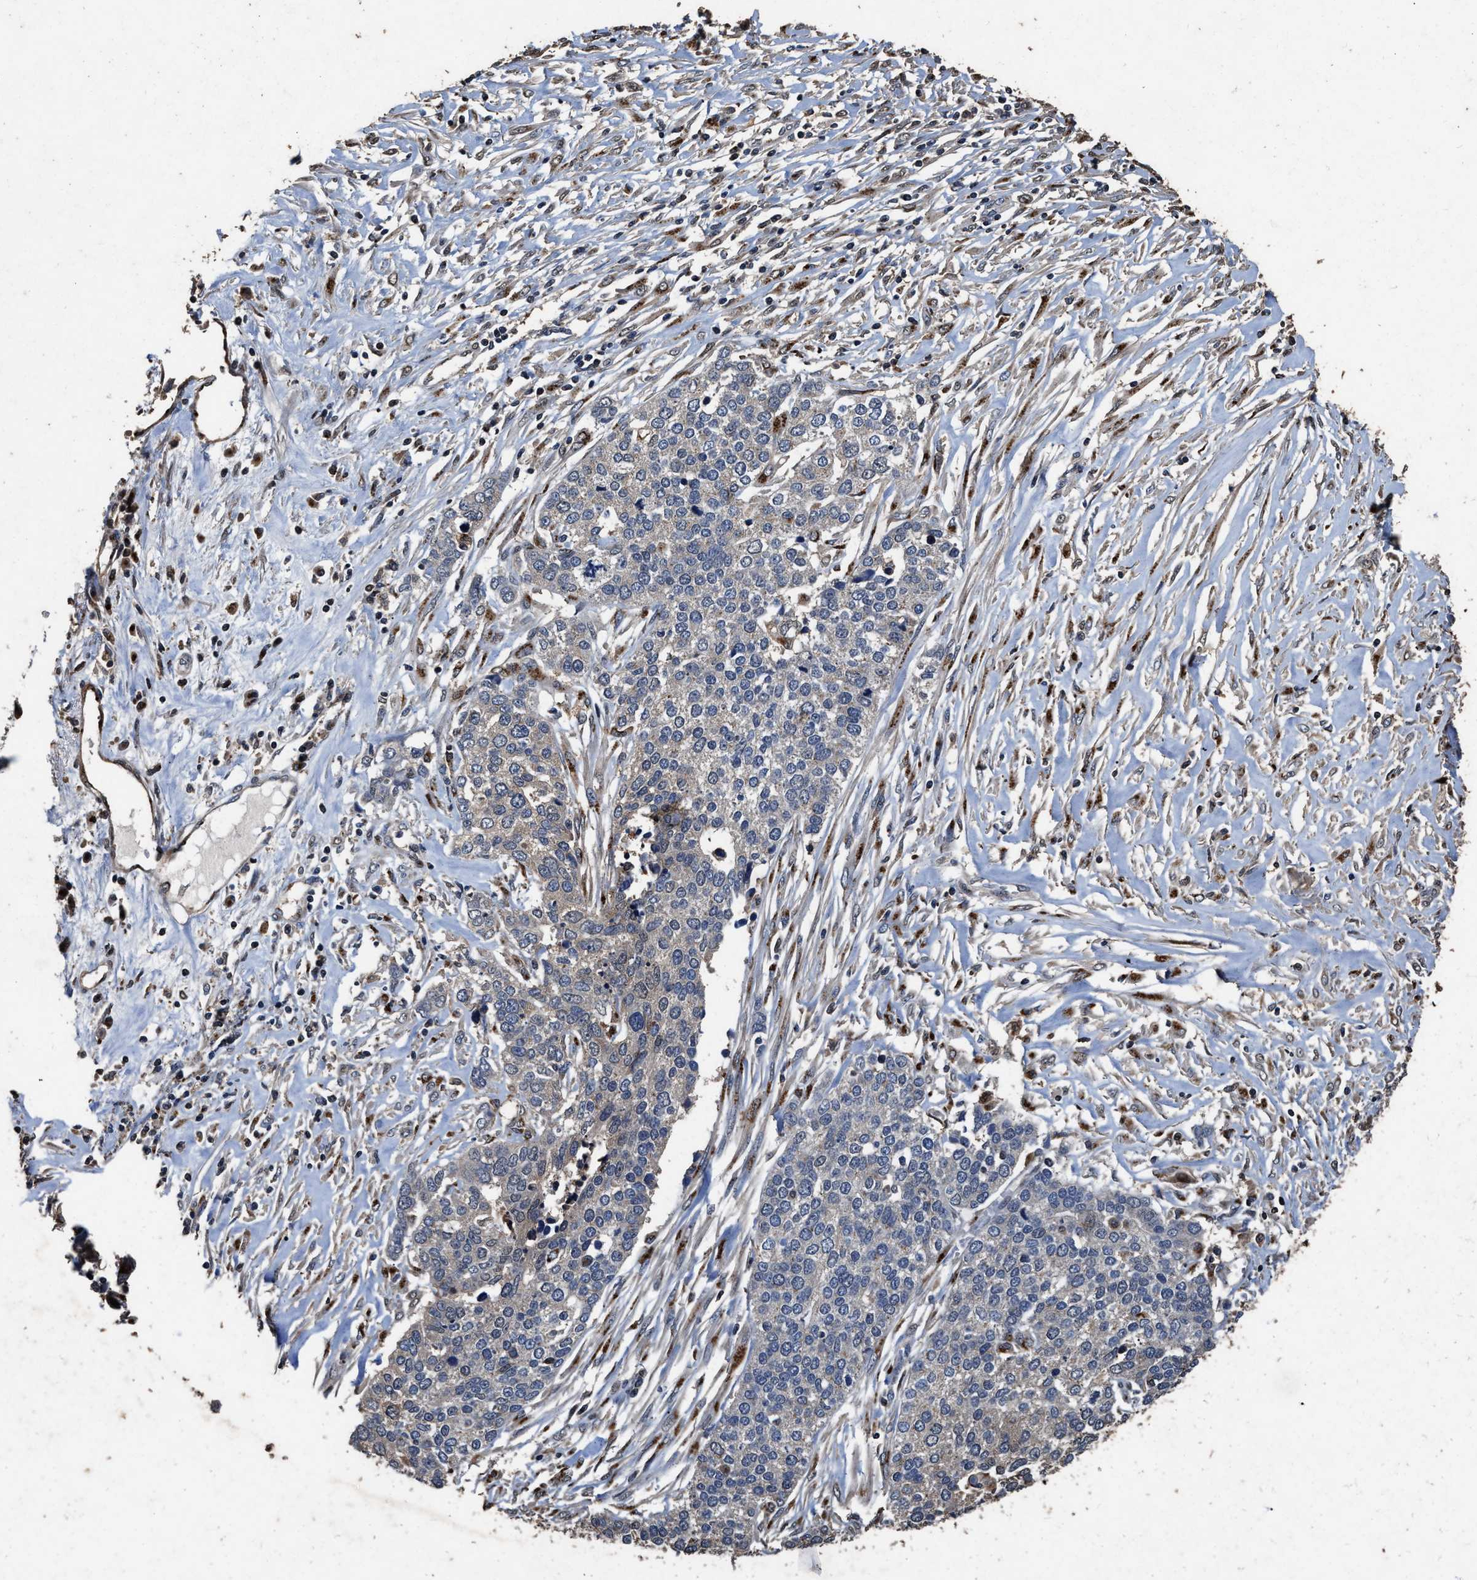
{"staining": {"intensity": "negative", "quantity": "none", "location": "none"}, "tissue": "ovarian cancer", "cell_type": "Tumor cells", "image_type": "cancer", "snomed": [{"axis": "morphology", "description": "Cystadenocarcinoma, serous, NOS"}, {"axis": "topography", "description": "Ovary"}], "caption": "Photomicrograph shows no protein staining in tumor cells of ovarian cancer (serous cystadenocarcinoma) tissue. (Immunohistochemistry, brightfield microscopy, high magnification).", "gene": "TPST2", "patient": {"sex": "female", "age": 44}}